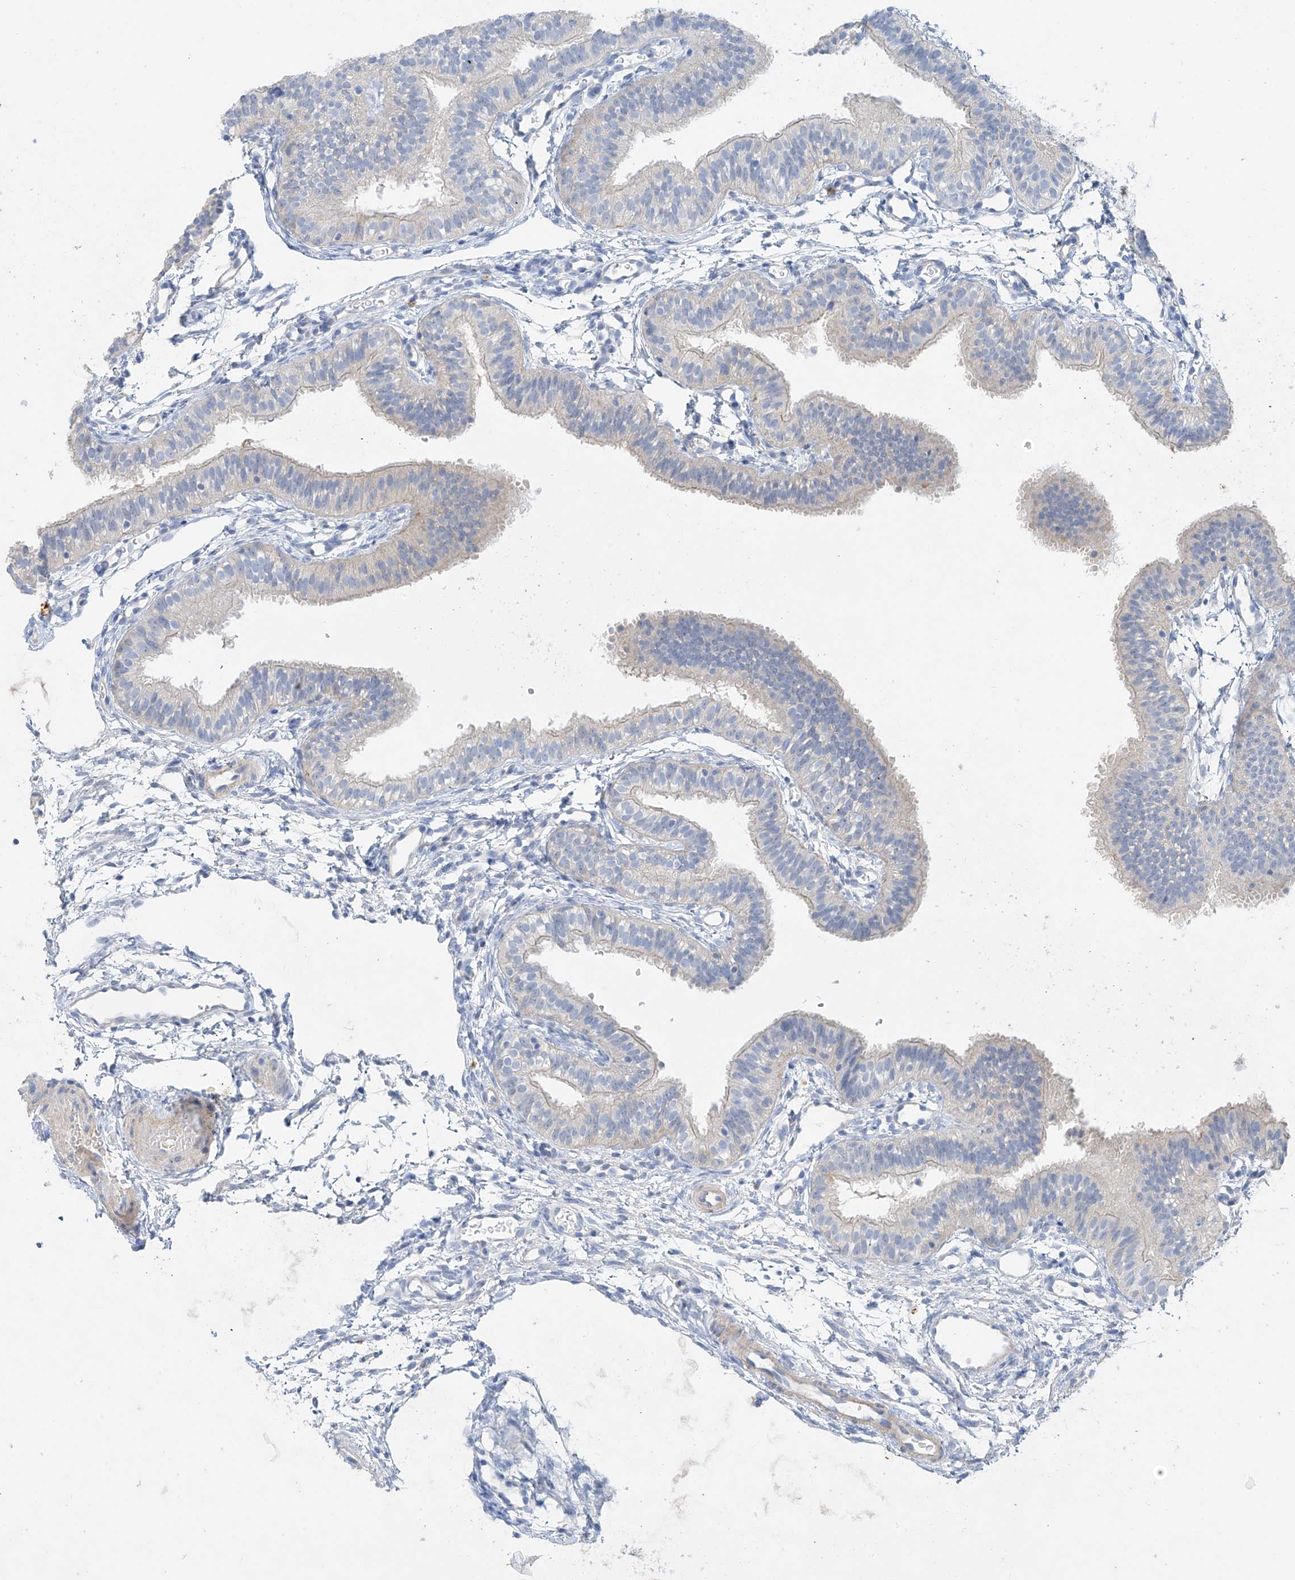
{"staining": {"intensity": "negative", "quantity": "none", "location": "none"}, "tissue": "fallopian tube", "cell_type": "Glandular cells", "image_type": "normal", "snomed": [{"axis": "morphology", "description": "Normal tissue, NOS"}, {"axis": "topography", "description": "Fallopian tube"}], "caption": "Normal fallopian tube was stained to show a protein in brown. There is no significant positivity in glandular cells. (DAB immunohistochemistry, high magnification).", "gene": "PRSS12", "patient": {"sex": "female", "age": 35}}